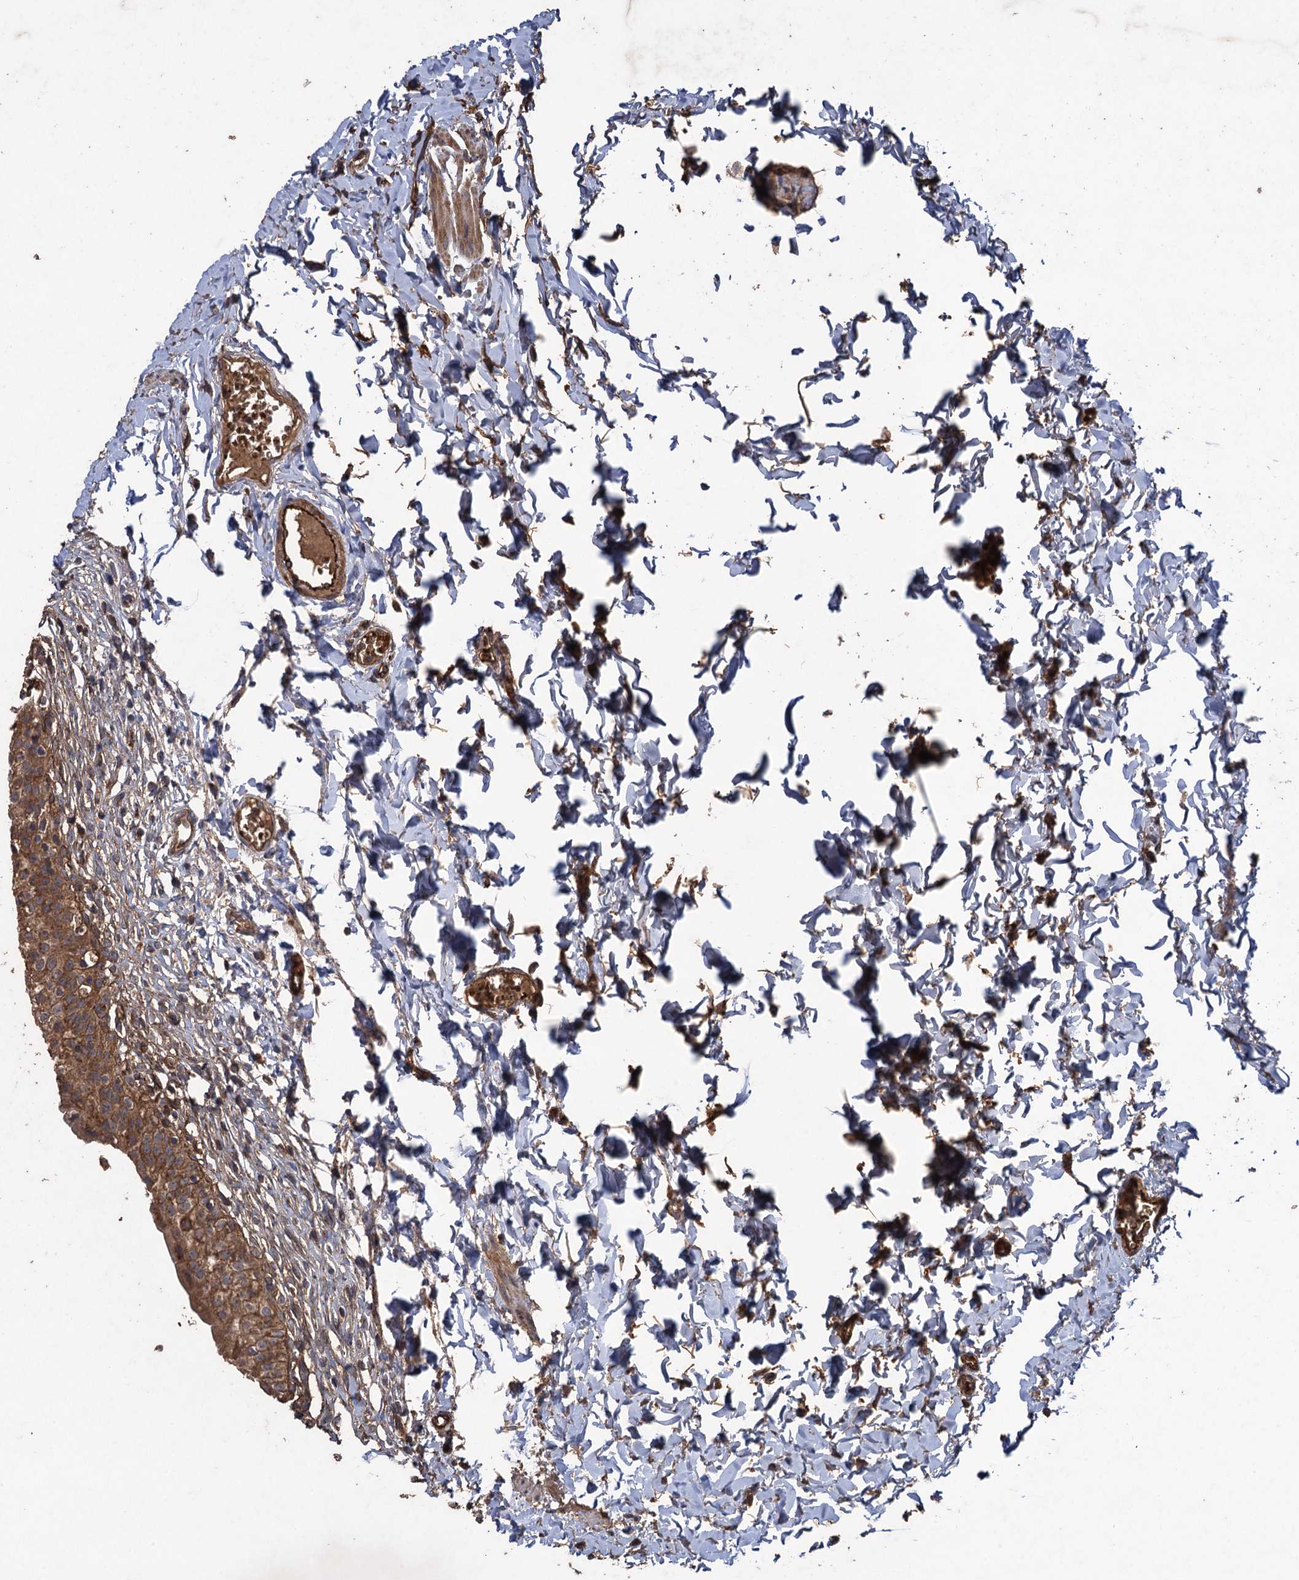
{"staining": {"intensity": "strong", "quantity": ">75%", "location": "cytoplasmic/membranous"}, "tissue": "urinary bladder", "cell_type": "Urothelial cells", "image_type": "normal", "snomed": [{"axis": "morphology", "description": "Normal tissue, NOS"}, {"axis": "topography", "description": "Urinary bladder"}], "caption": "Immunohistochemistry (IHC) of unremarkable urinary bladder exhibits high levels of strong cytoplasmic/membranous positivity in about >75% of urothelial cells.", "gene": "TXNDC11", "patient": {"sex": "male", "age": 55}}